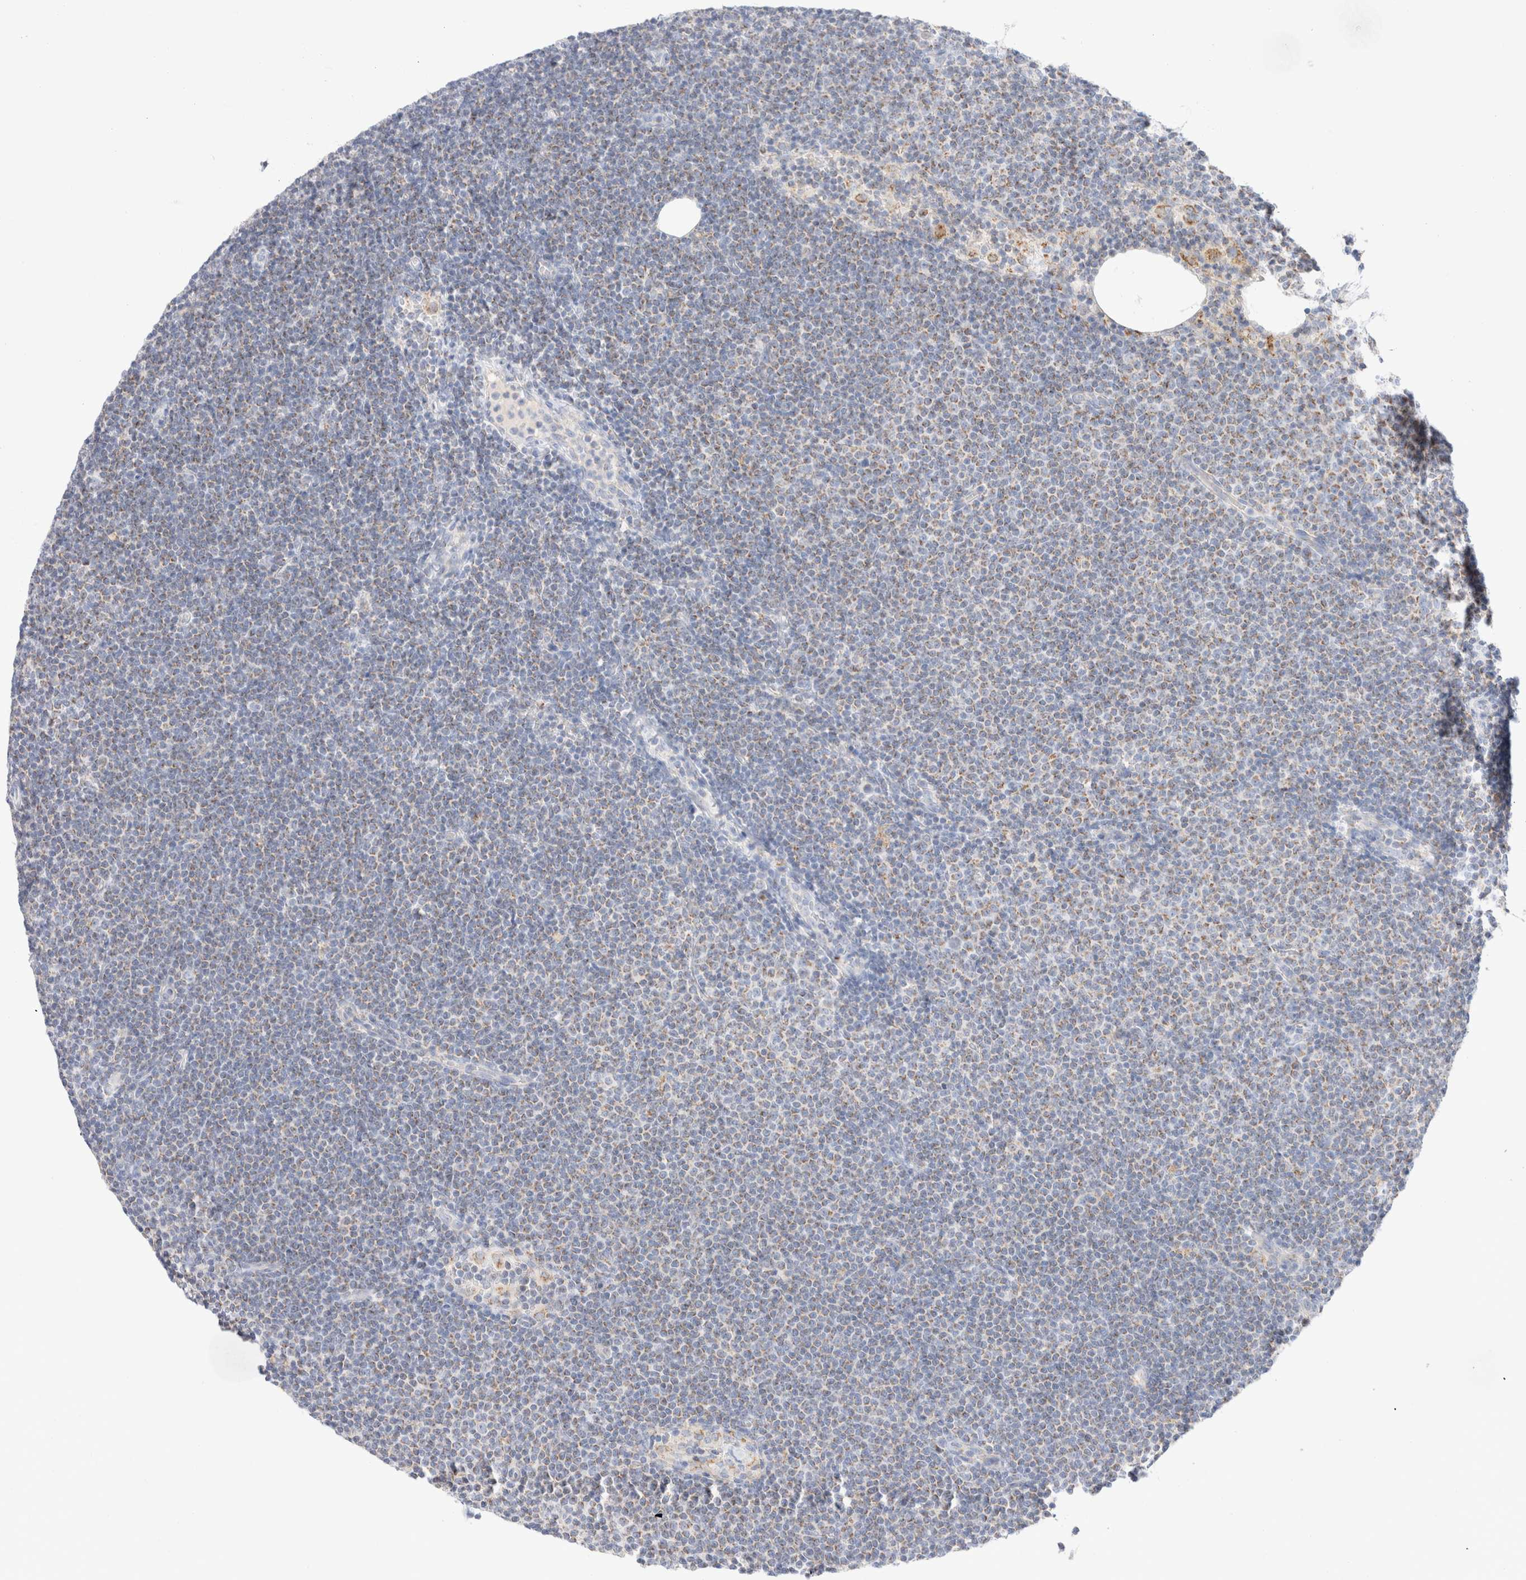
{"staining": {"intensity": "weak", "quantity": ">75%", "location": "cytoplasmic/membranous"}, "tissue": "lymphoma", "cell_type": "Tumor cells", "image_type": "cancer", "snomed": [{"axis": "morphology", "description": "Malignant lymphoma, non-Hodgkin's type, Low grade"}, {"axis": "topography", "description": "Lymph node"}], "caption": "An IHC photomicrograph of tumor tissue is shown. Protein staining in brown highlights weak cytoplasmic/membranous positivity in low-grade malignant lymphoma, non-Hodgkin's type within tumor cells. The staining was performed using DAB to visualize the protein expression in brown, while the nuclei were stained in blue with hematoxylin (Magnification: 20x).", "gene": "ATP6V1C1", "patient": {"sex": "female", "age": 53}}